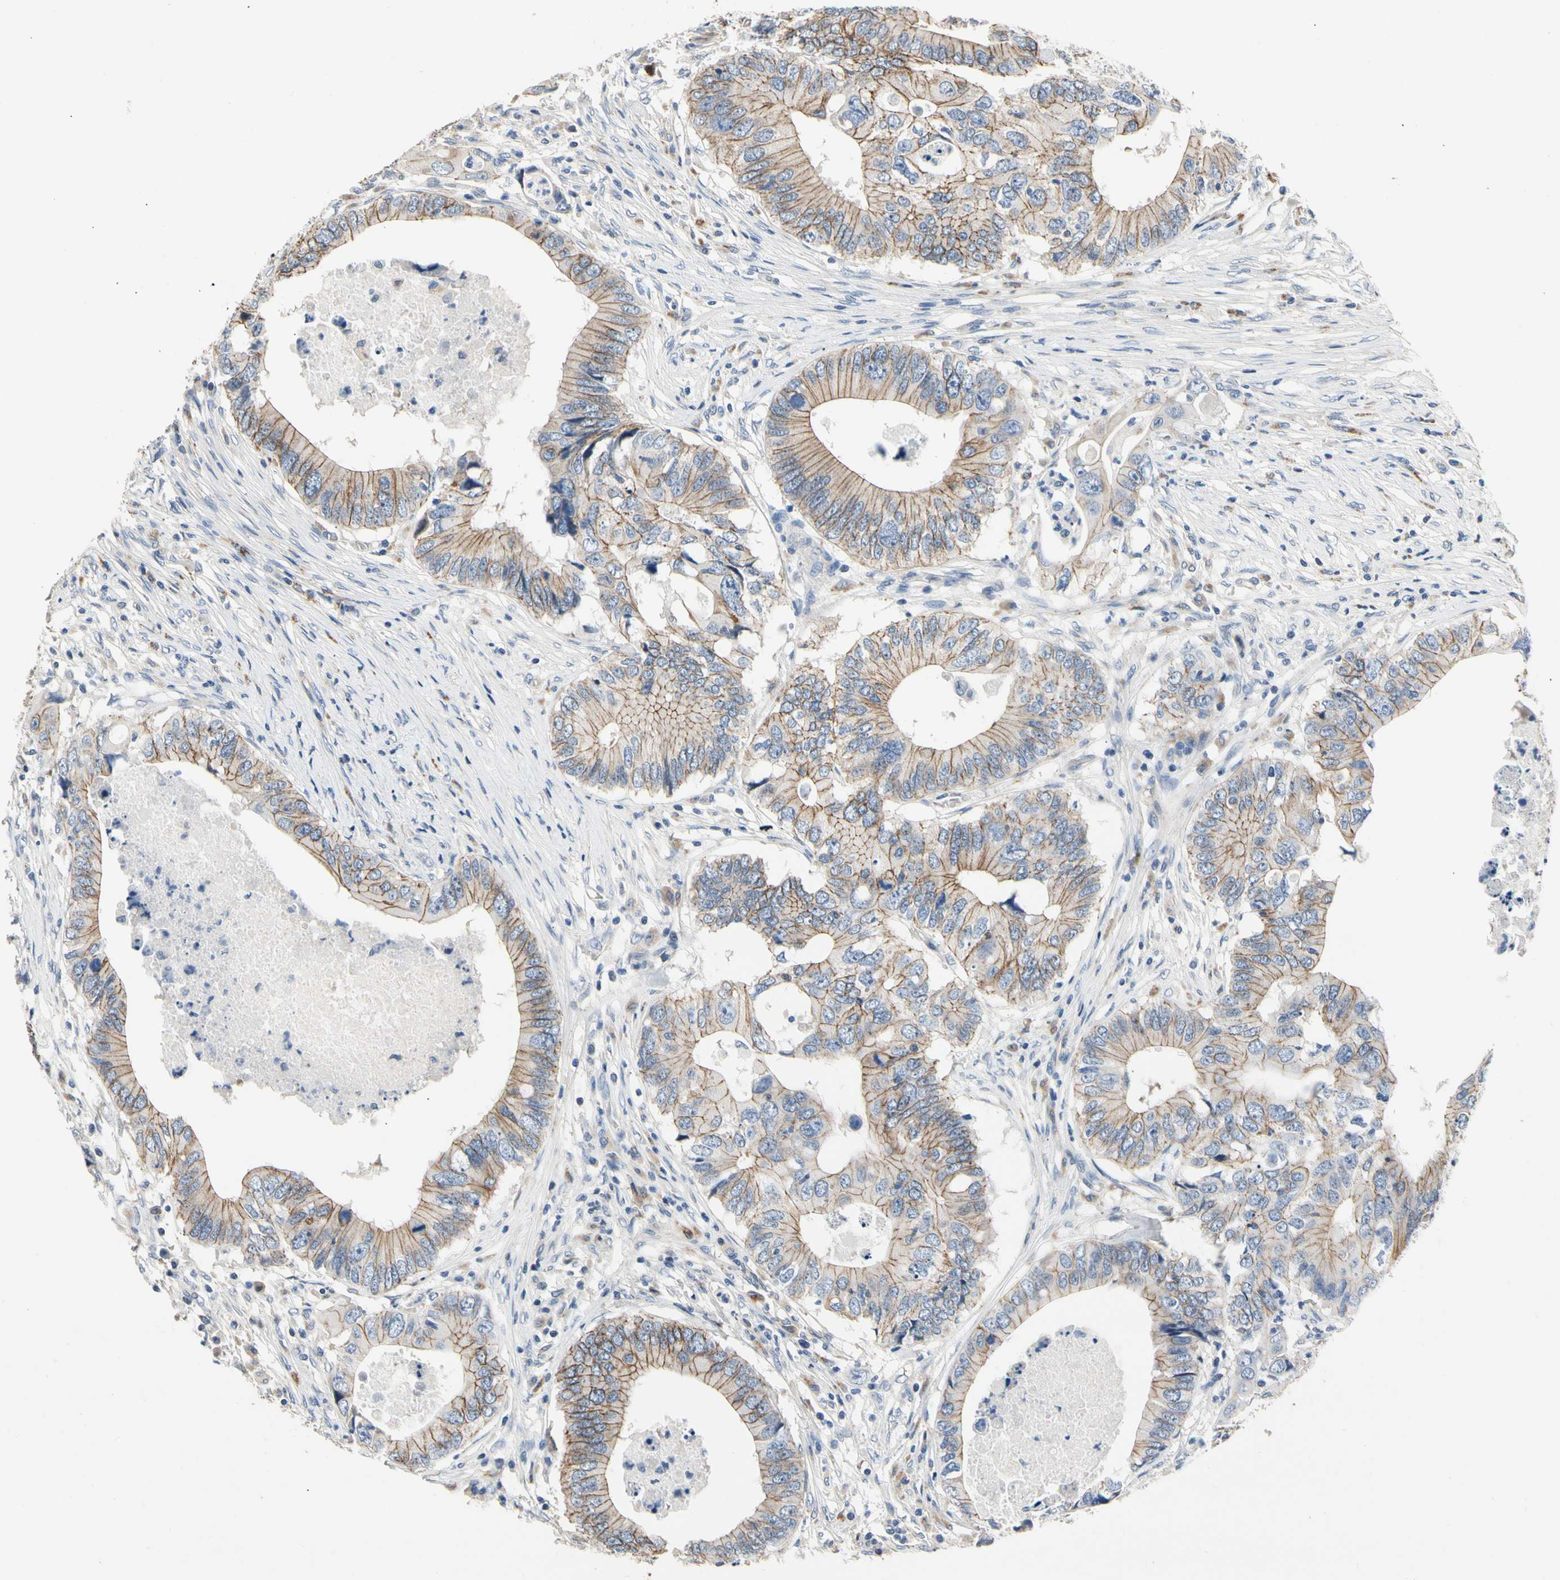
{"staining": {"intensity": "moderate", "quantity": ">75%", "location": "cytoplasmic/membranous"}, "tissue": "colorectal cancer", "cell_type": "Tumor cells", "image_type": "cancer", "snomed": [{"axis": "morphology", "description": "Adenocarcinoma, NOS"}, {"axis": "topography", "description": "Colon"}], "caption": "Brown immunohistochemical staining in adenocarcinoma (colorectal) shows moderate cytoplasmic/membranous staining in about >75% of tumor cells.", "gene": "LGR6", "patient": {"sex": "male", "age": 71}}